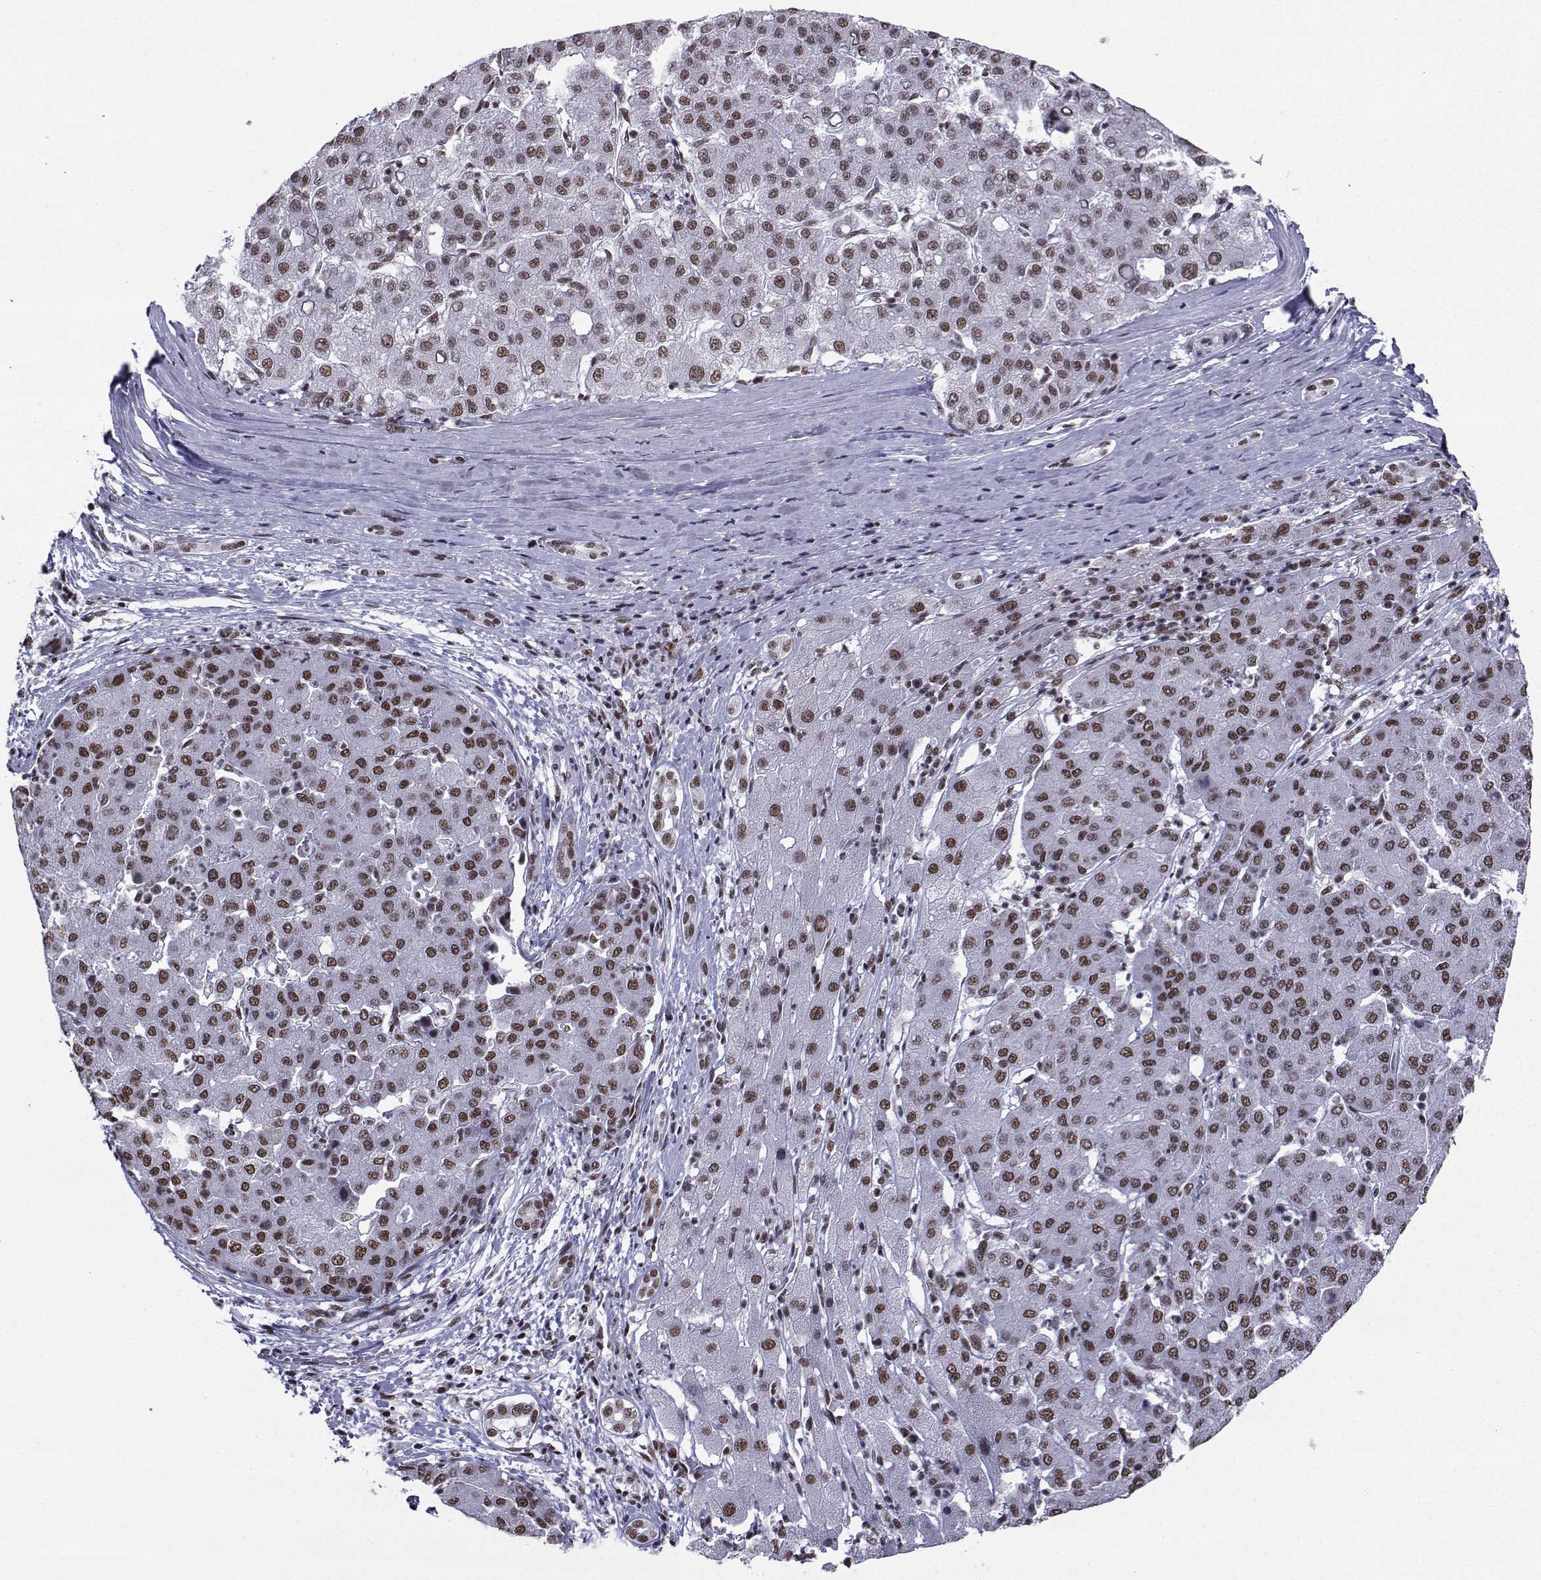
{"staining": {"intensity": "moderate", "quantity": "25%-75%", "location": "nuclear"}, "tissue": "liver cancer", "cell_type": "Tumor cells", "image_type": "cancer", "snomed": [{"axis": "morphology", "description": "Carcinoma, Hepatocellular, NOS"}, {"axis": "topography", "description": "Liver"}], "caption": "Immunohistochemical staining of liver cancer (hepatocellular carcinoma) reveals medium levels of moderate nuclear protein expression in about 25%-75% of tumor cells.", "gene": "SNRPB2", "patient": {"sex": "male", "age": 65}}